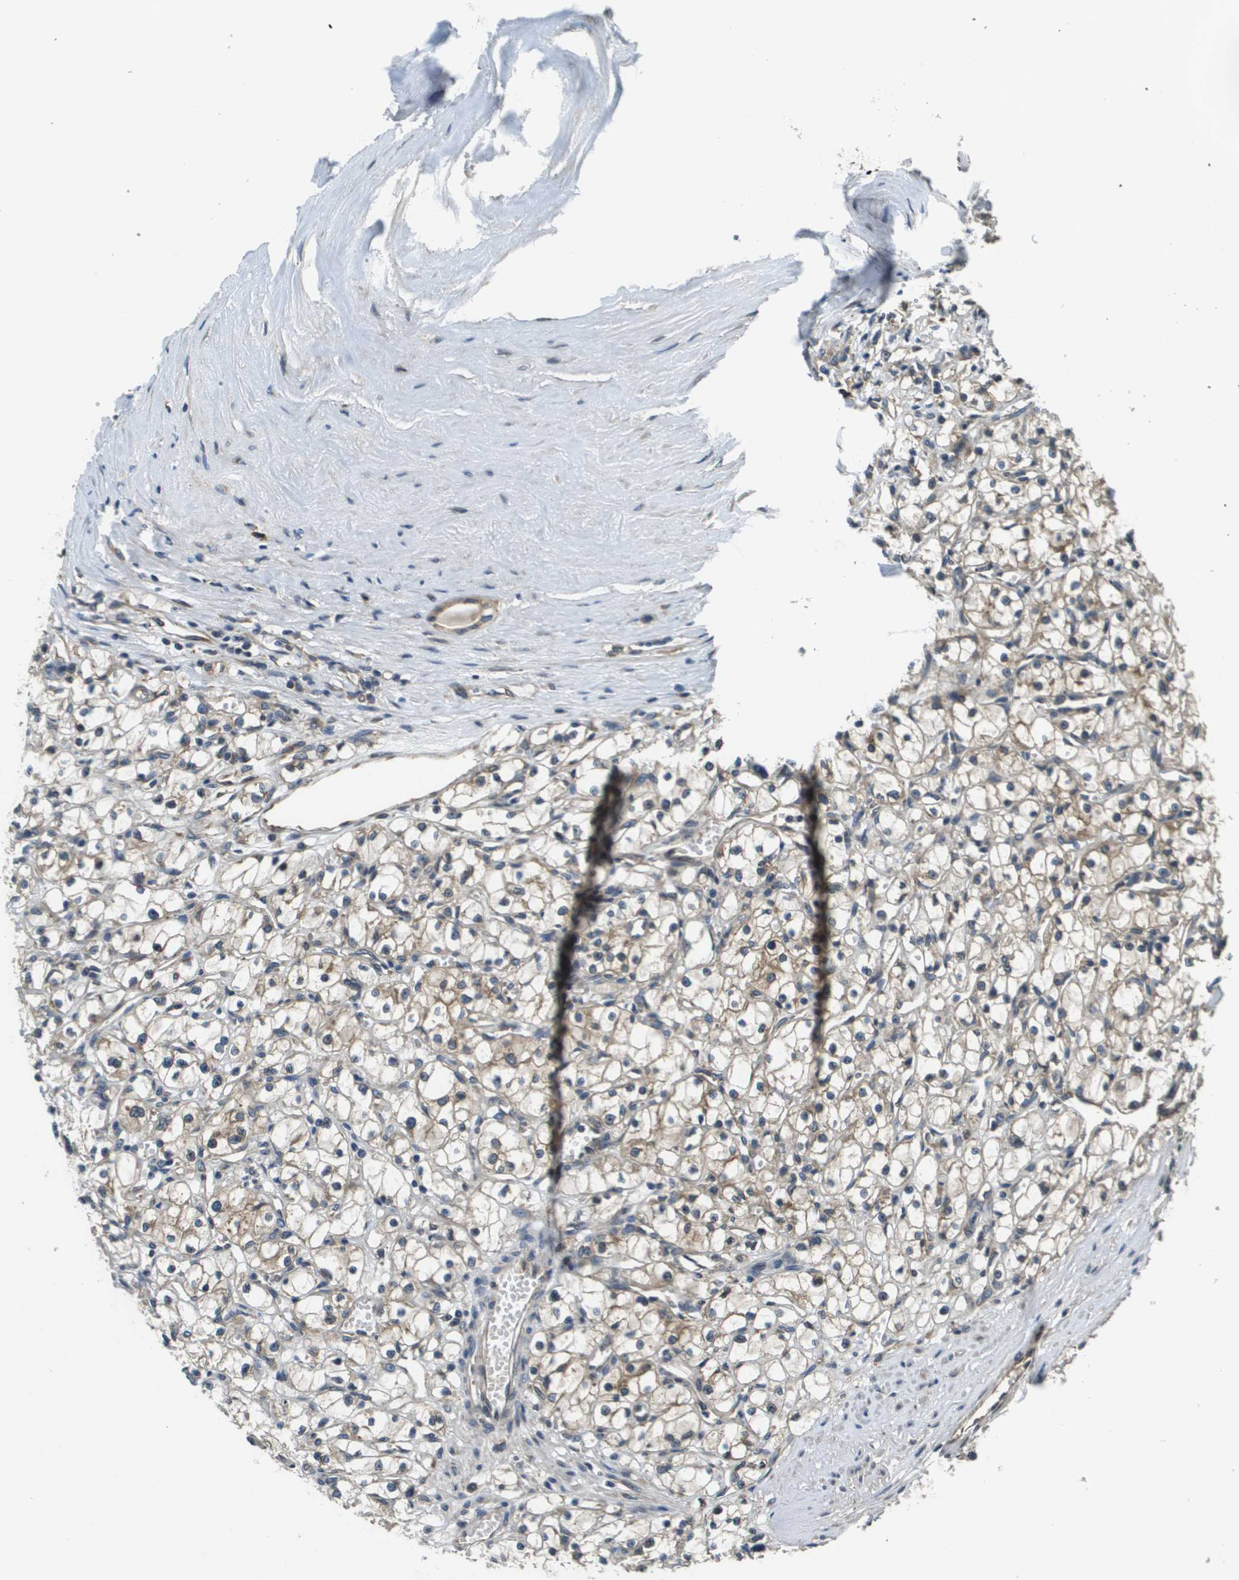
{"staining": {"intensity": "weak", "quantity": ">75%", "location": "cytoplasmic/membranous"}, "tissue": "renal cancer", "cell_type": "Tumor cells", "image_type": "cancer", "snomed": [{"axis": "morphology", "description": "Adenocarcinoma, NOS"}, {"axis": "topography", "description": "Kidney"}], "caption": "Renal cancer stained for a protein reveals weak cytoplasmic/membranous positivity in tumor cells. (Stains: DAB in brown, nuclei in blue, Microscopy: brightfield microscopy at high magnification).", "gene": "SEC62", "patient": {"sex": "male", "age": 56}}